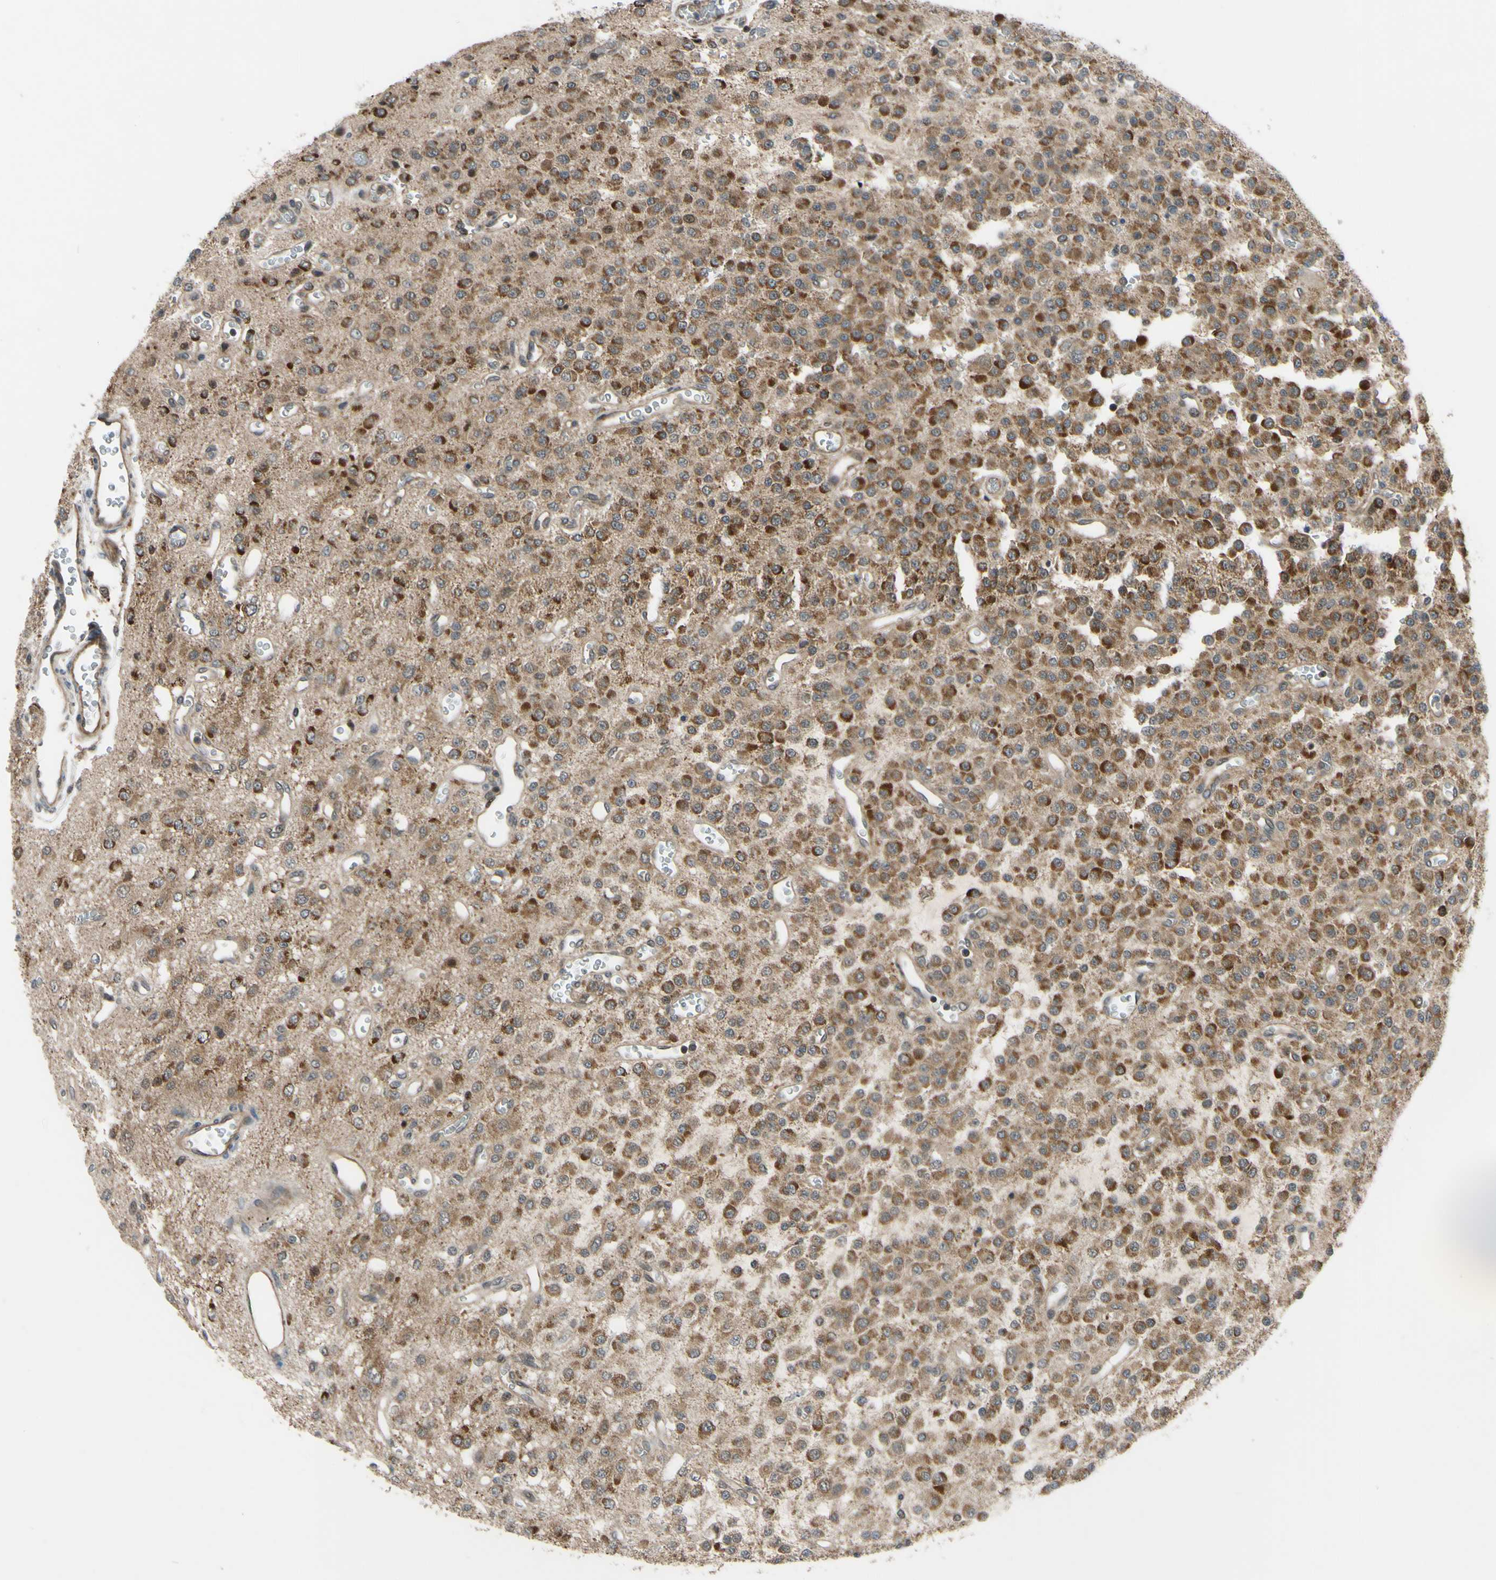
{"staining": {"intensity": "strong", "quantity": "25%-75%", "location": "cytoplasmic/membranous"}, "tissue": "glioma", "cell_type": "Tumor cells", "image_type": "cancer", "snomed": [{"axis": "morphology", "description": "Glioma, malignant, Low grade"}, {"axis": "topography", "description": "Brain"}], "caption": "Immunohistochemical staining of human malignant glioma (low-grade) exhibits high levels of strong cytoplasmic/membranous protein staining in about 25%-75% of tumor cells.", "gene": "COMMD9", "patient": {"sex": "male", "age": 38}}